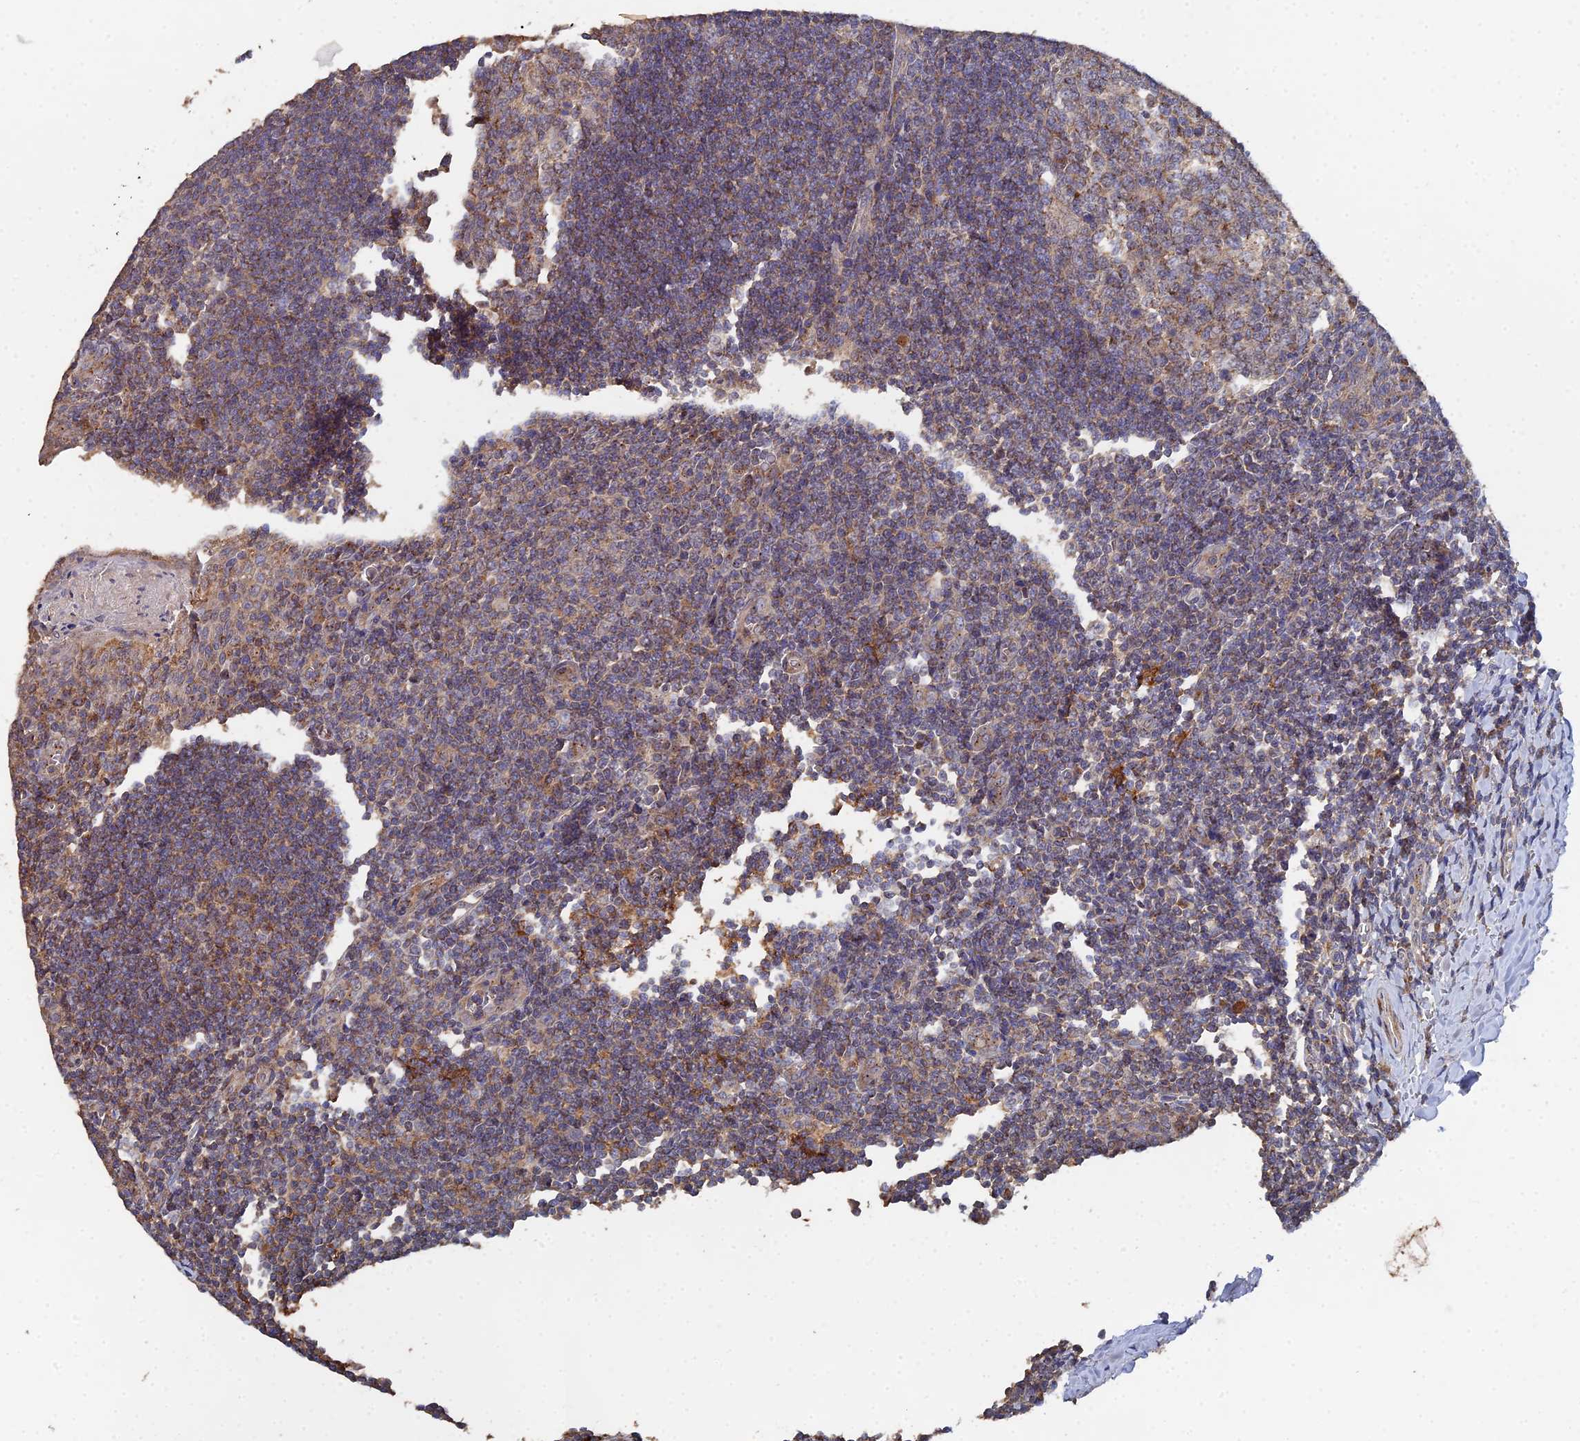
{"staining": {"intensity": "moderate", "quantity": ">75%", "location": "cytoplasmic/membranous"}, "tissue": "tonsil", "cell_type": "Germinal center cells", "image_type": "normal", "snomed": [{"axis": "morphology", "description": "Normal tissue, NOS"}, {"axis": "topography", "description": "Tonsil"}], "caption": "Immunohistochemistry micrograph of benign tonsil: tonsil stained using immunohistochemistry exhibits medium levels of moderate protein expression localized specifically in the cytoplasmic/membranous of germinal center cells, appearing as a cytoplasmic/membranous brown color.", "gene": "SPANXN4", "patient": {"sex": "male", "age": 27}}